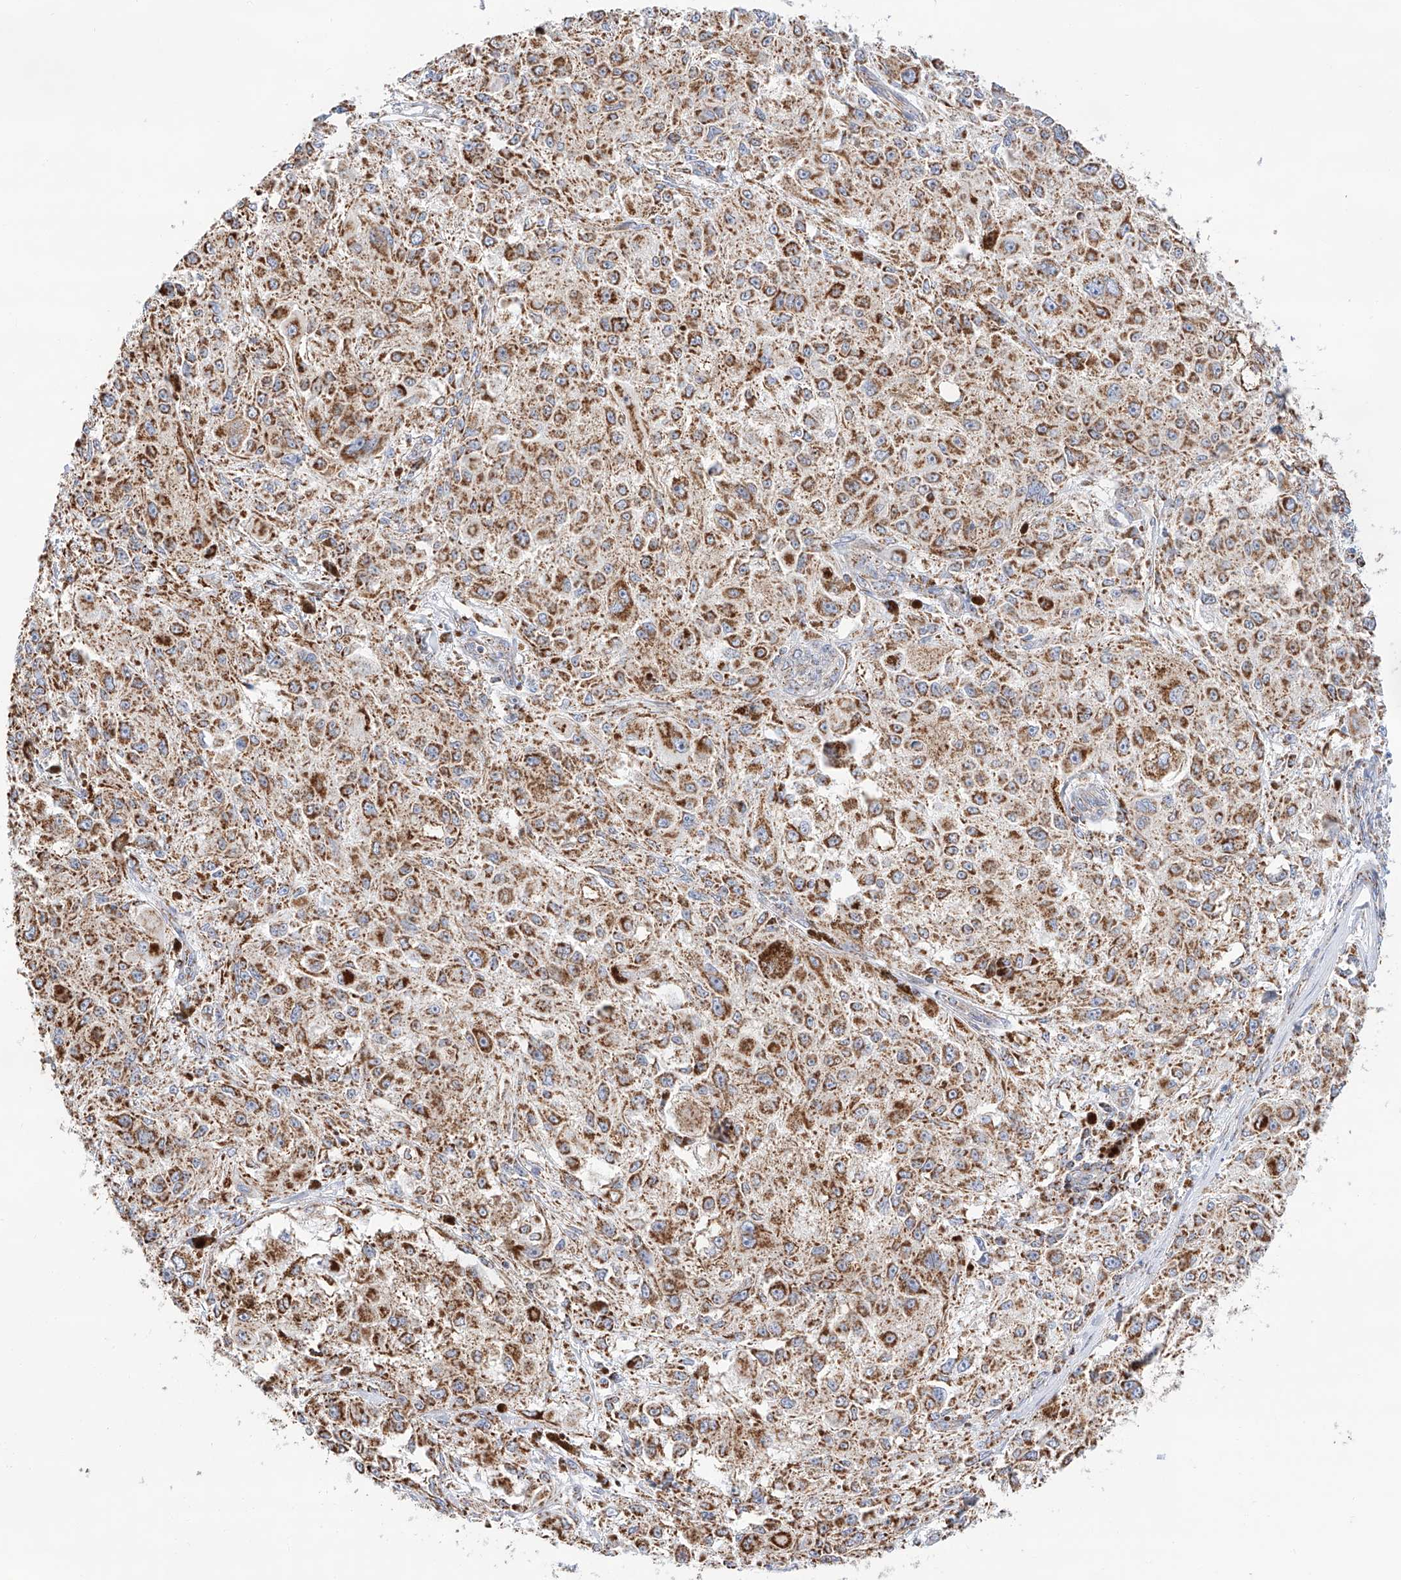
{"staining": {"intensity": "moderate", "quantity": ">75%", "location": "cytoplasmic/membranous"}, "tissue": "melanoma", "cell_type": "Tumor cells", "image_type": "cancer", "snomed": [{"axis": "morphology", "description": "Necrosis, NOS"}, {"axis": "morphology", "description": "Malignant melanoma, NOS"}, {"axis": "topography", "description": "Skin"}], "caption": "Protein staining shows moderate cytoplasmic/membranous staining in about >75% of tumor cells in malignant melanoma.", "gene": "TTC27", "patient": {"sex": "female", "age": 87}}